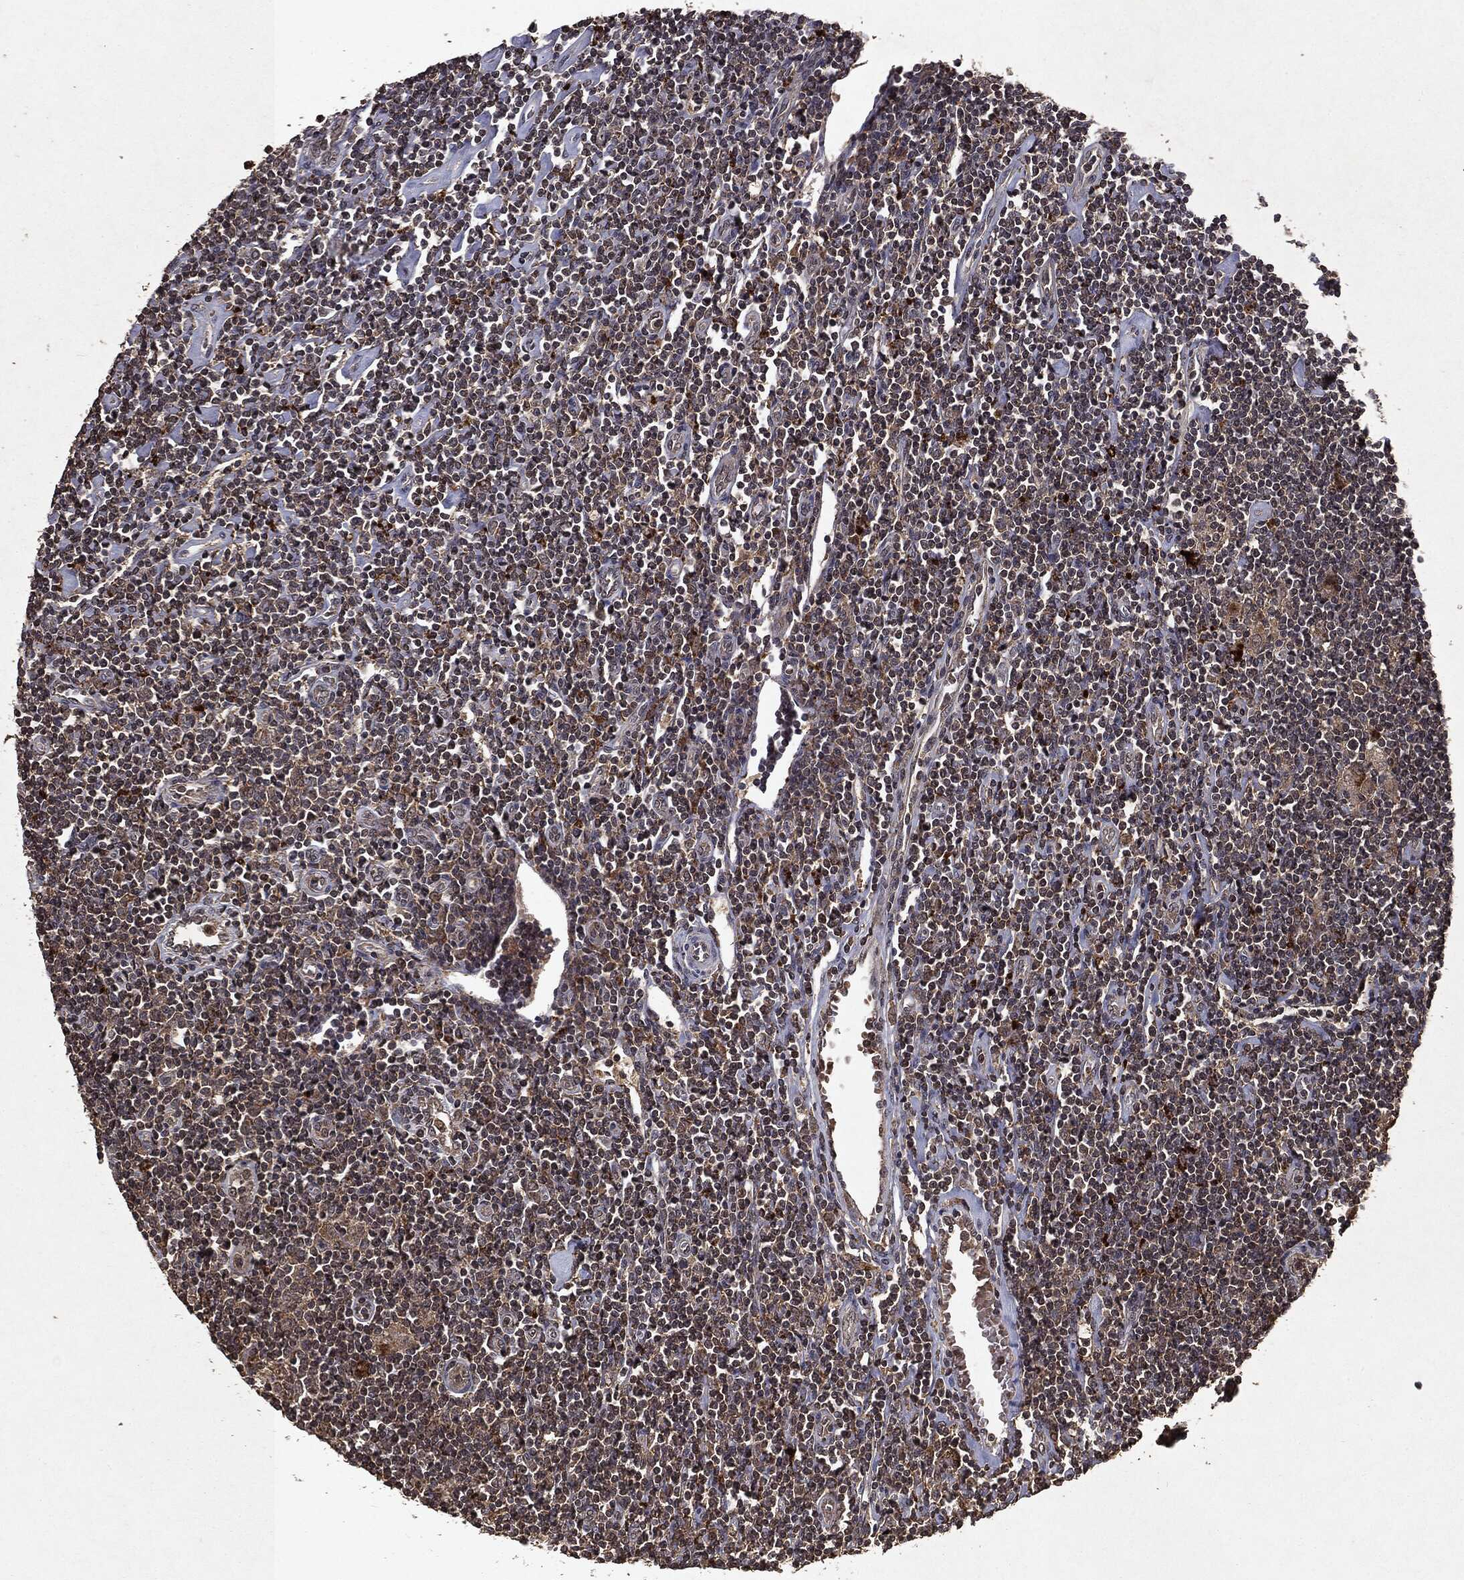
{"staining": {"intensity": "weak", "quantity": ">75%", "location": "cytoplasmic/membranous"}, "tissue": "lymphoma", "cell_type": "Tumor cells", "image_type": "cancer", "snomed": [{"axis": "morphology", "description": "Hodgkin's disease, NOS"}, {"axis": "topography", "description": "Lymph node"}], "caption": "Hodgkin's disease tissue displays weak cytoplasmic/membranous positivity in about >75% of tumor cells", "gene": "MTOR", "patient": {"sex": "male", "age": 40}}